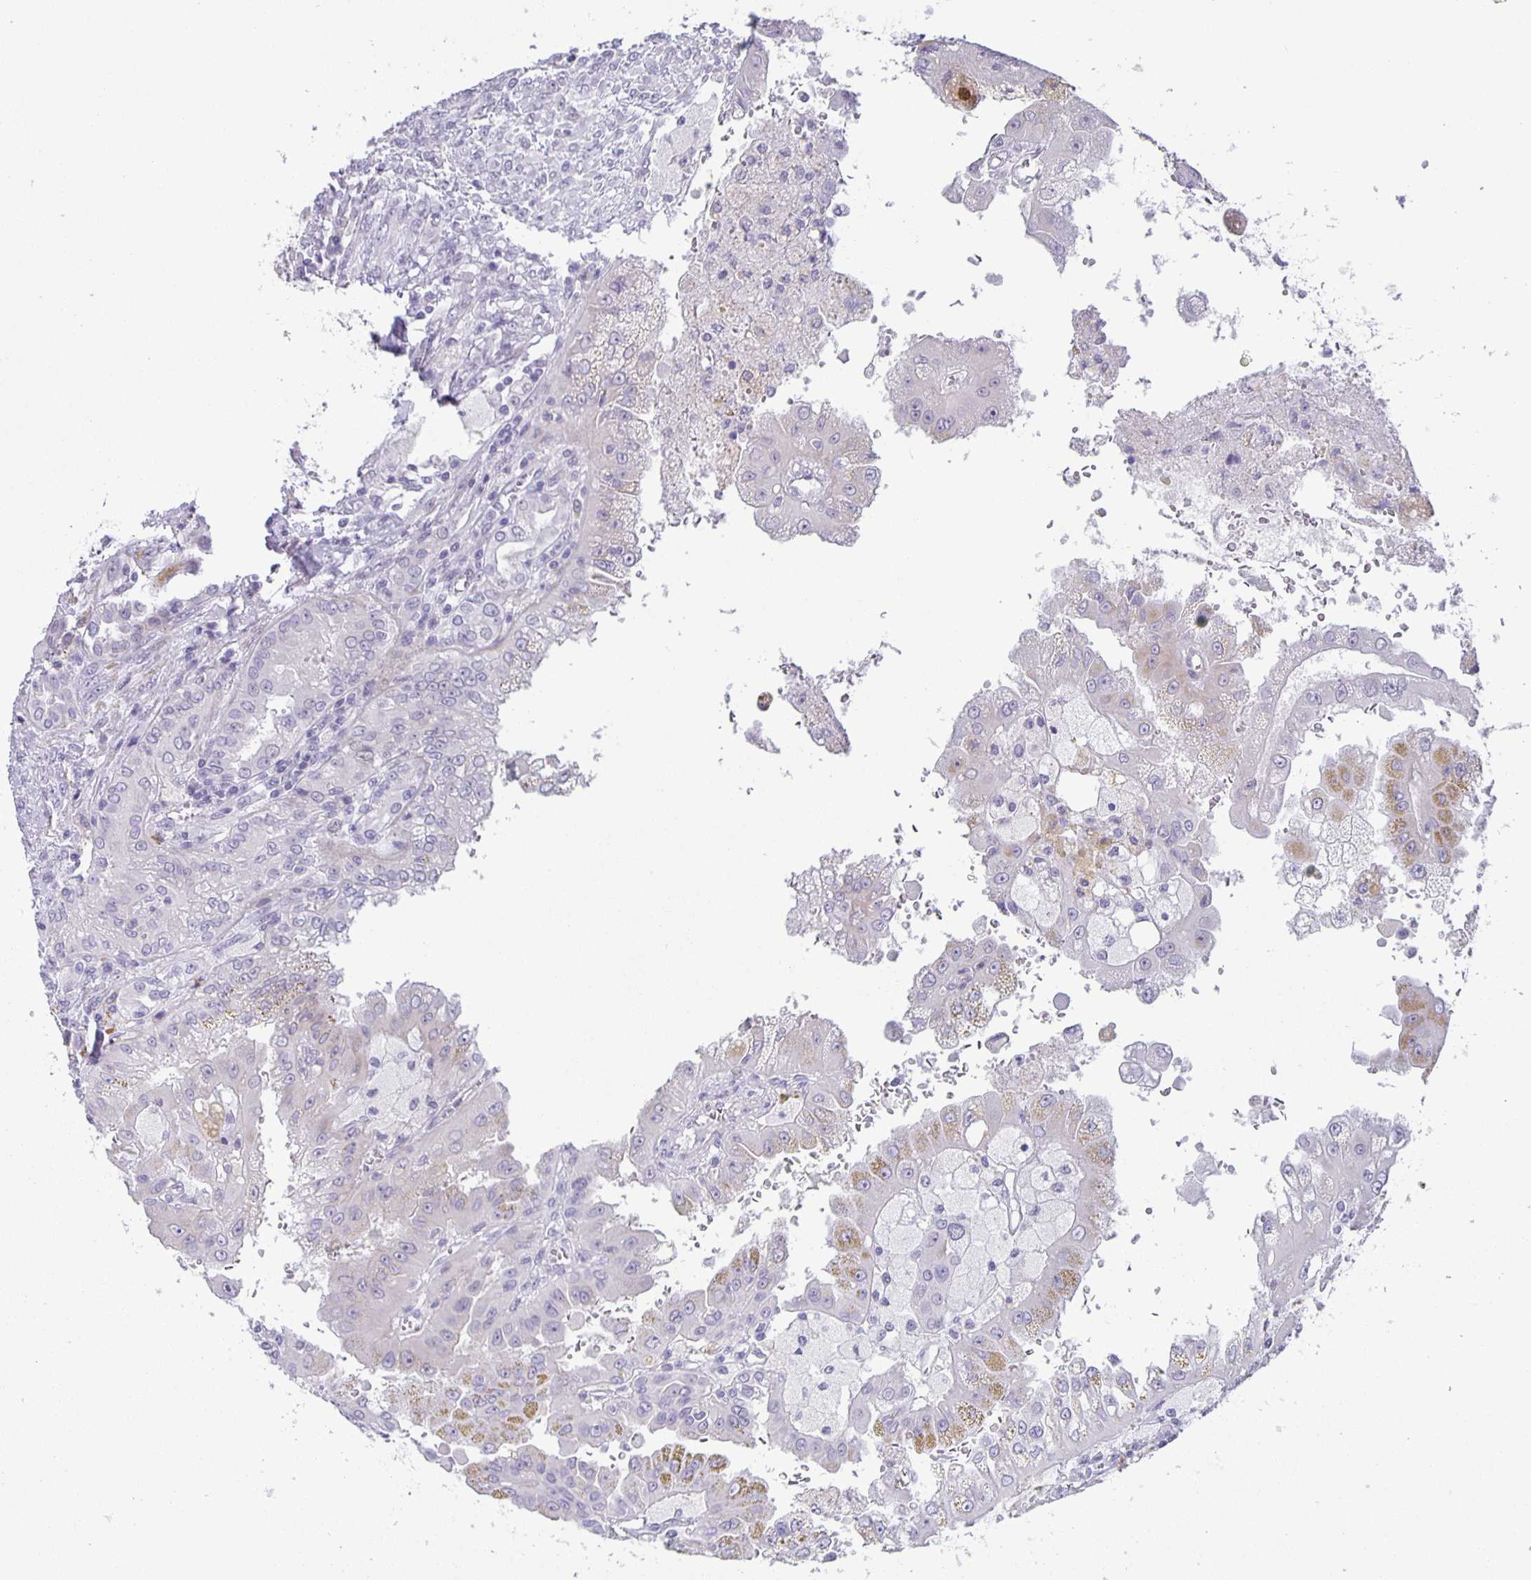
{"staining": {"intensity": "negative", "quantity": "none", "location": "none"}, "tissue": "renal cancer", "cell_type": "Tumor cells", "image_type": "cancer", "snomed": [{"axis": "morphology", "description": "Adenocarcinoma, NOS"}, {"axis": "topography", "description": "Kidney"}], "caption": "This is a photomicrograph of immunohistochemistry (IHC) staining of renal adenocarcinoma, which shows no expression in tumor cells. Brightfield microscopy of immunohistochemistry (IHC) stained with DAB (3,3'-diaminobenzidine) (brown) and hematoxylin (blue), captured at high magnification.", "gene": "PHRF1", "patient": {"sex": "male", "age": 58}}